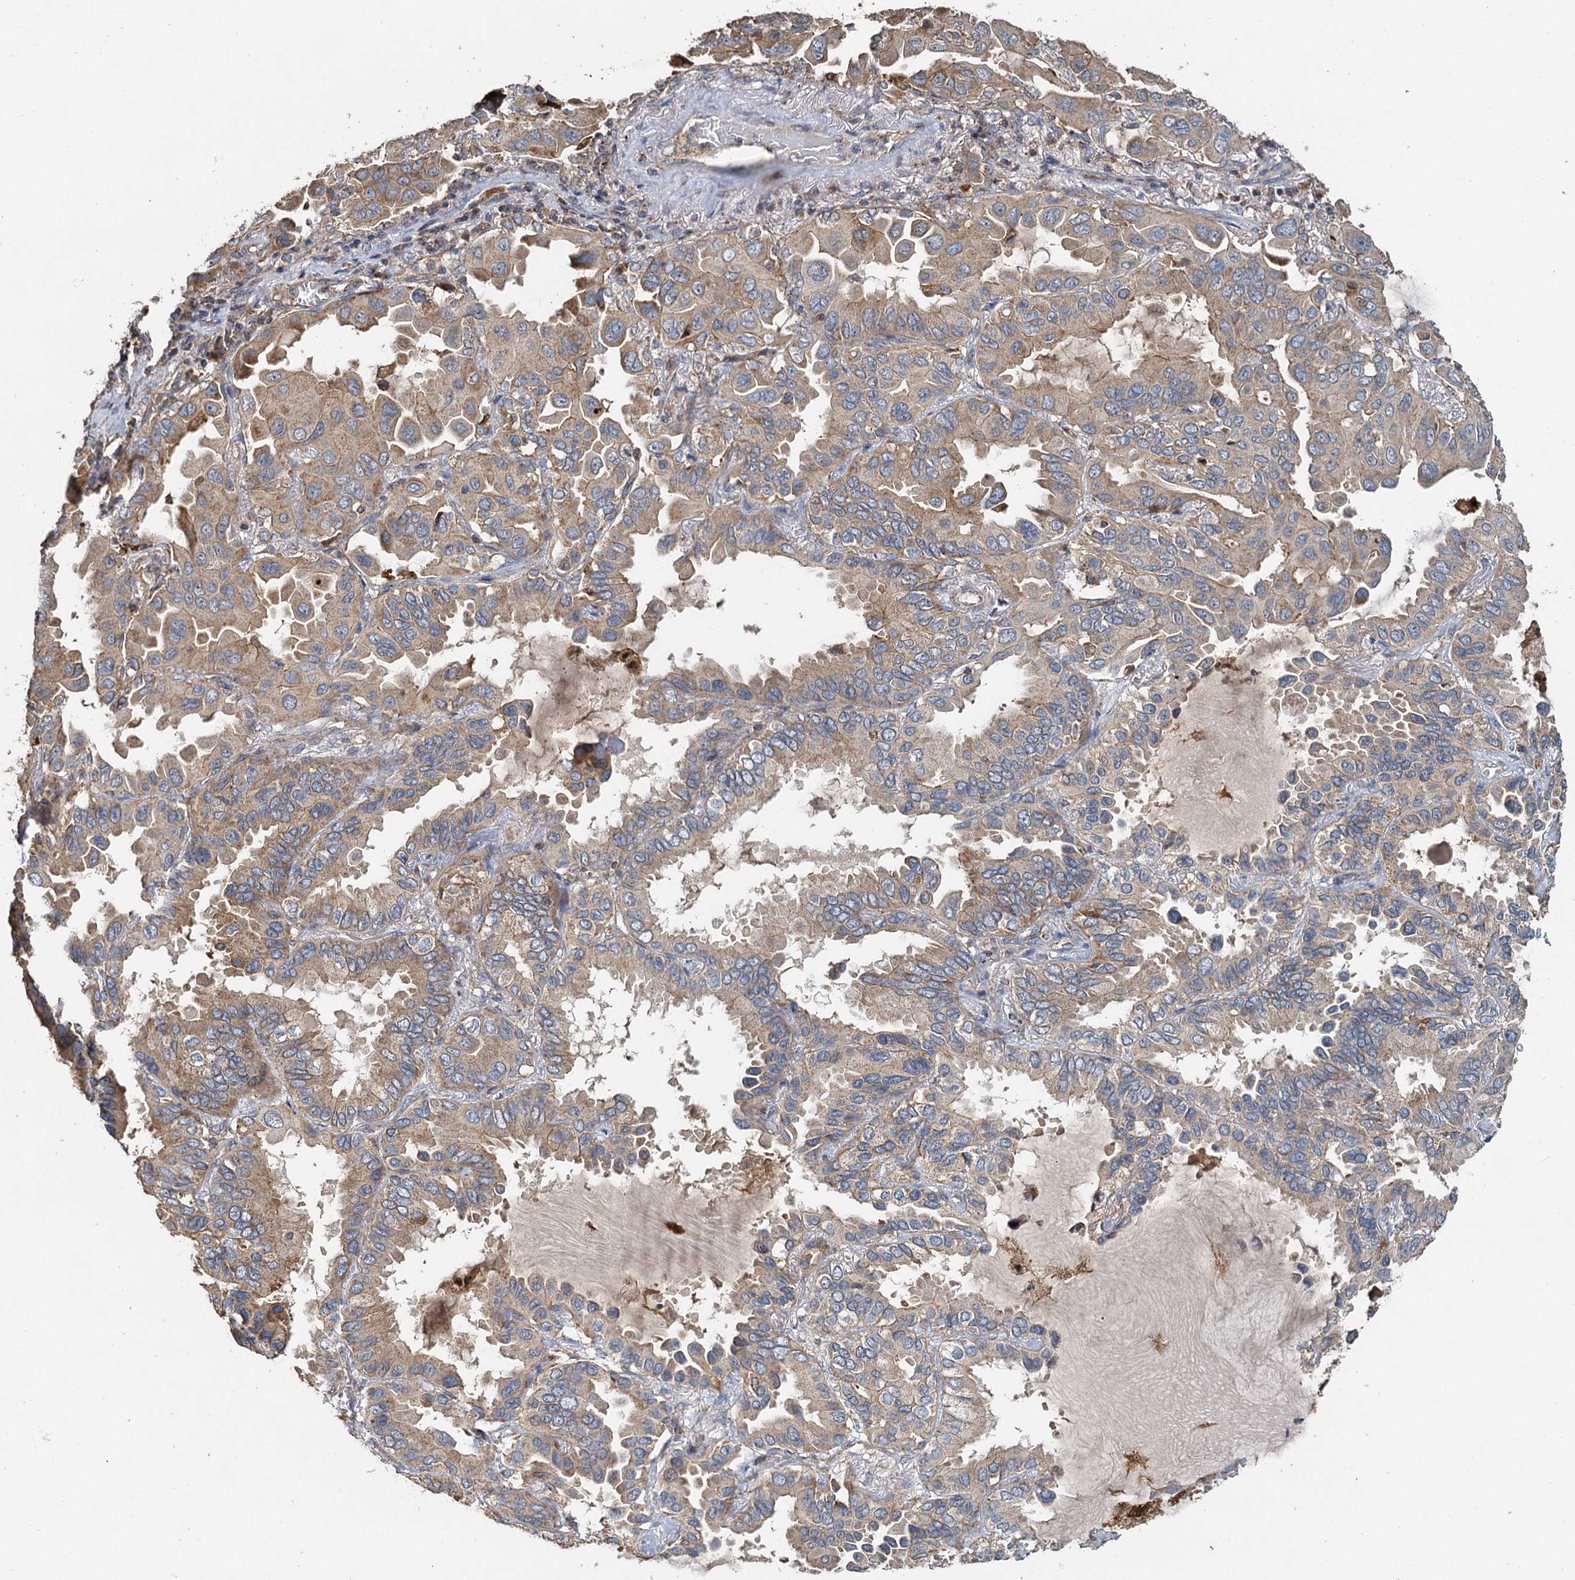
{"staining": {"intensity": "weak", "quantity": ">75%", "location": "cytoplasmic/membranous"}, "tissue": "lung cancer", "cell_type": "Tumor cells", "image_type": "cancer", "snomed": [{"axis": "morphology", "description": "Adenocarcinoma, NOS"}, {"axis": "topography", "description": "Lung"}], "caption": "Immunohistochemical staining of human lung cancer demonstrates weak cytoplasmic/membranous protein expression in about >75% of tumor cells. Immunohistochemistry (ihc) stains the protein in brown and the nuclei are stained blue.", "gene": "SDS", "patient": {"sex": "male", "age": 64}}